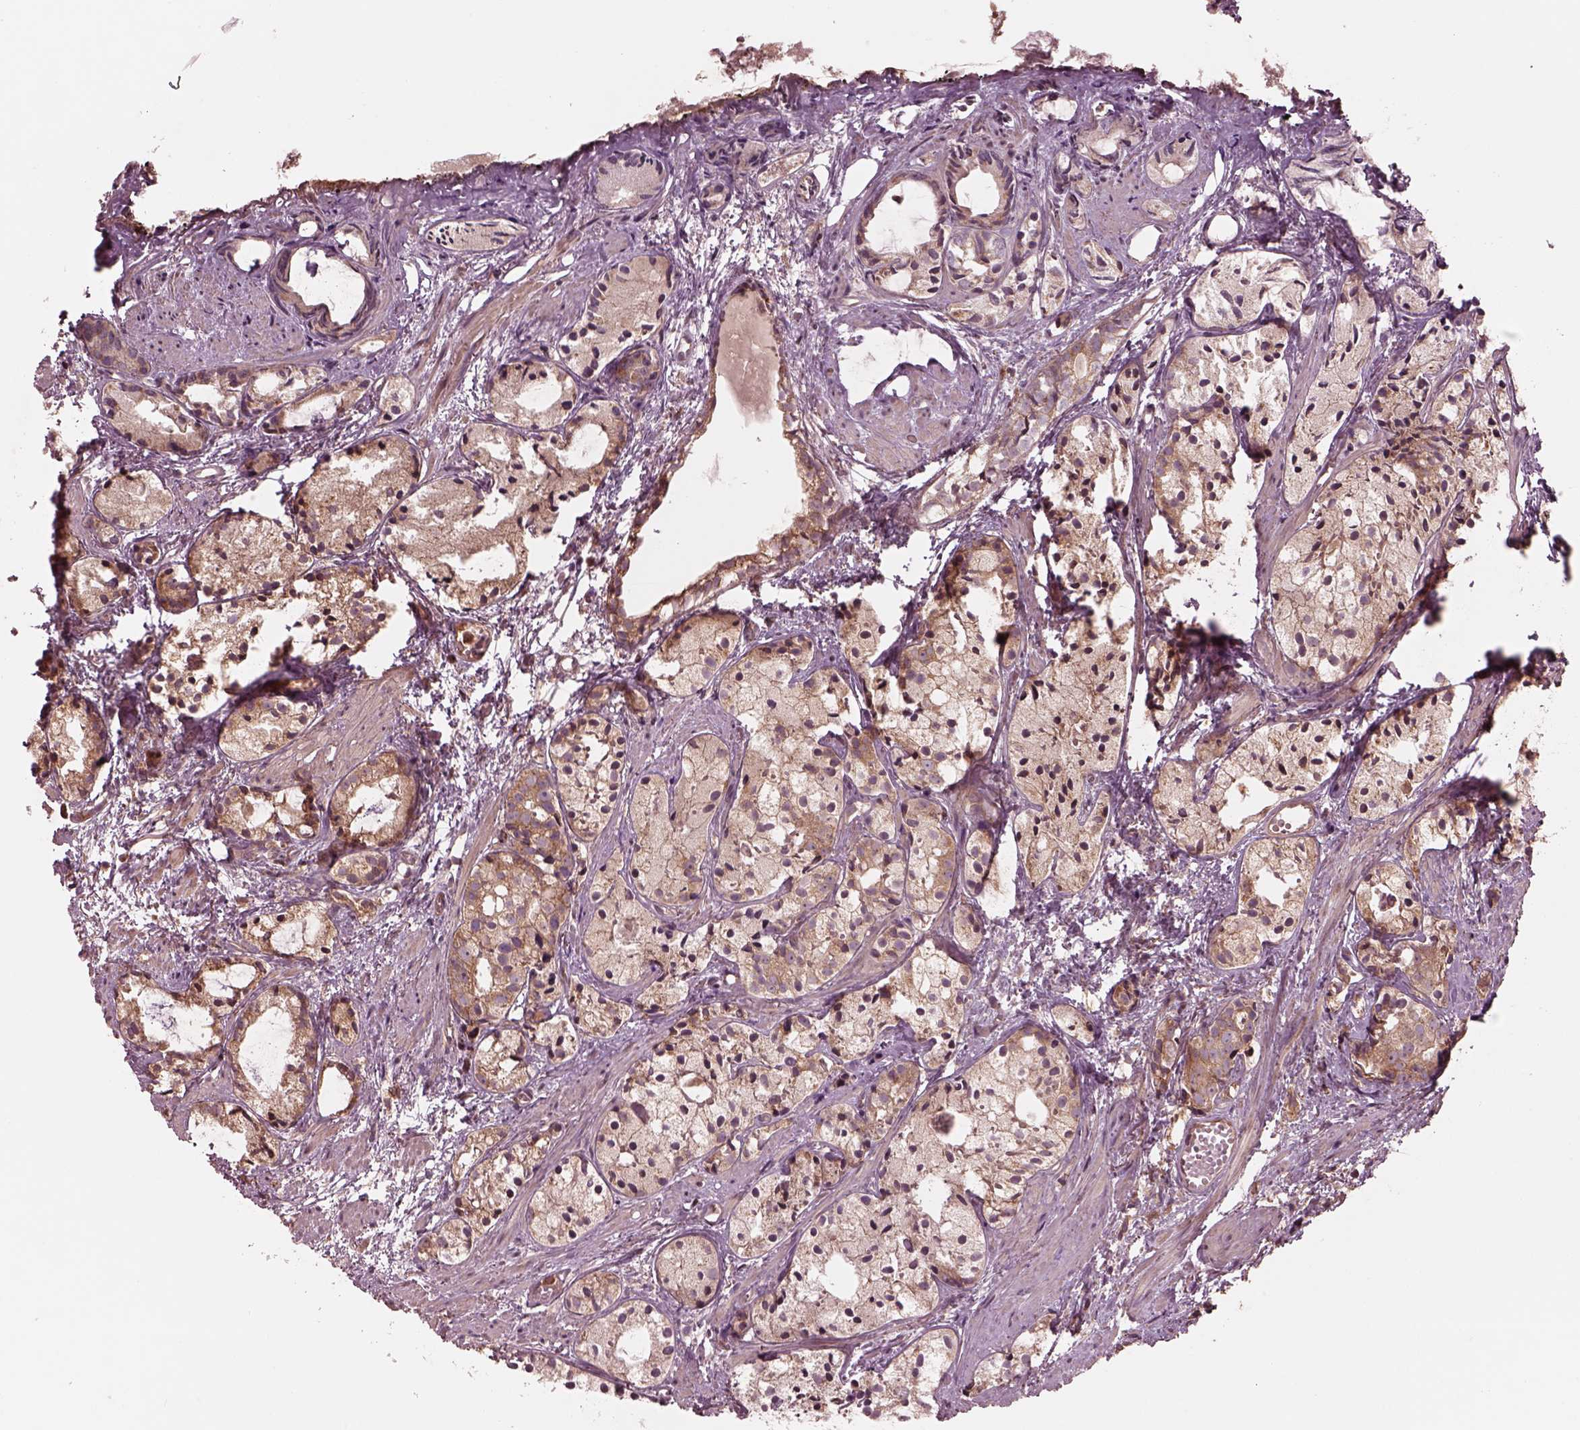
{"staining": {"intensity": "moderate", "quantity": ">75%", "location": "cytoplasmic/membranous"}, "tissue": "prostate cancer", "cell_type": "Tumor cells", "image_type": "cancer", "snomed": [{"axis": "morphology", "description": "Adenocarcinoma, High grade"}, {"axis": "topography", "description": "Prostate"}], "caption": "IHC (DAB) staining of human prostate cancer (high-grade adenocarcinoma) shows moderate cytoplasmic/membranous protein positivity in about >75% of tumor cells.", "gene": "PIK3R2", "patient": {"sex": "male", "age": 85}}